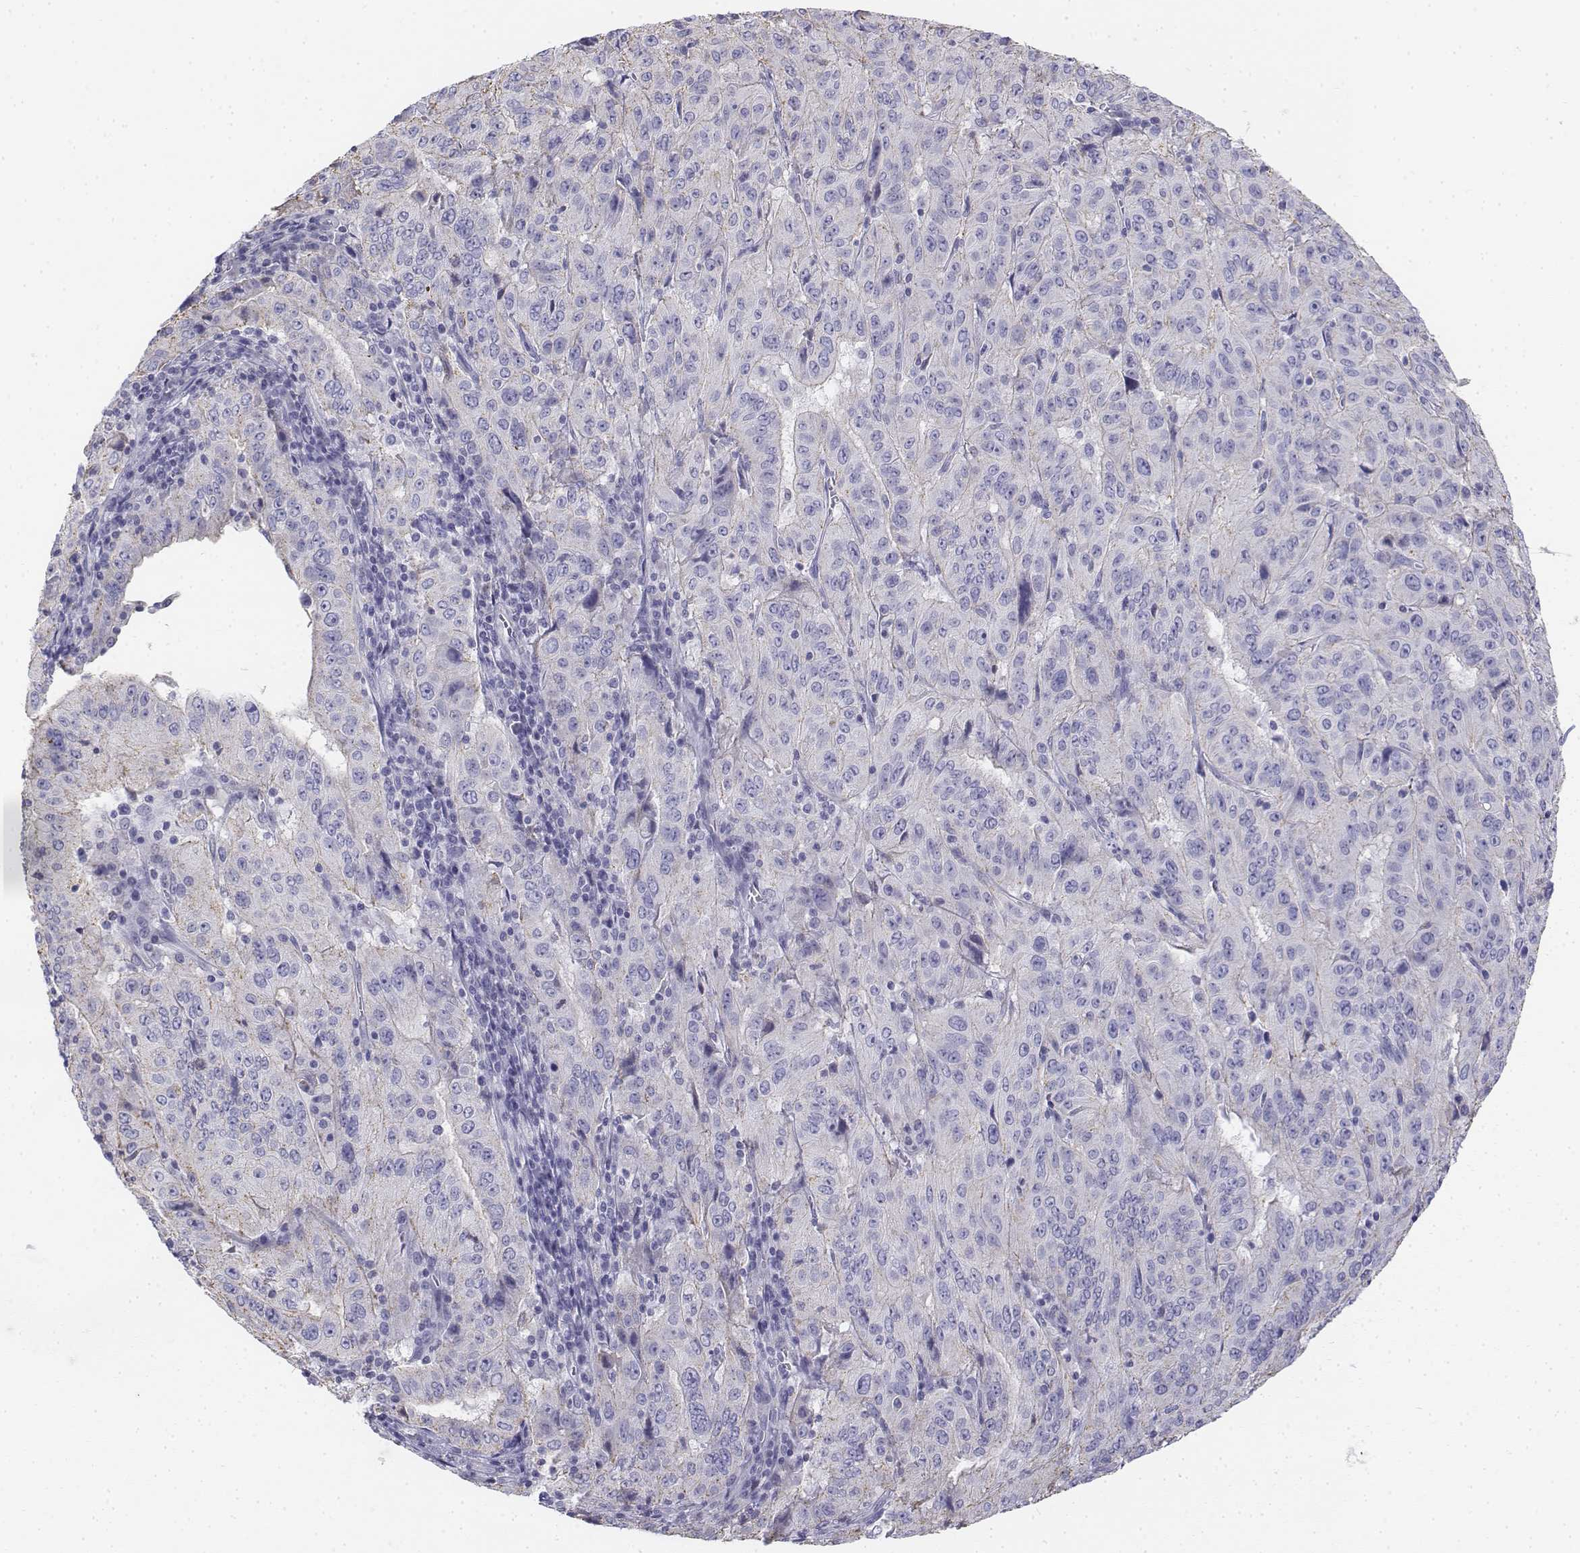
{"staining": {"intensity": "negative", "quantity": "none", "location": "none"}, "tissue": "pancreatic cancer", "cell_type": "Tumor cells", "image_type": "cancer", "snomed": [{"axis": "morphology", "description": "Adenocarcinoma, NOS"}, {"axis": "topography", "description": "Pancreas"}], "caption": "DAB immunohistochemical staining of human pancreatic cancer reveals no significant expression in tumor cells.", "gene": "LGSN", "patient": {"sex": "male", "age": 63}}